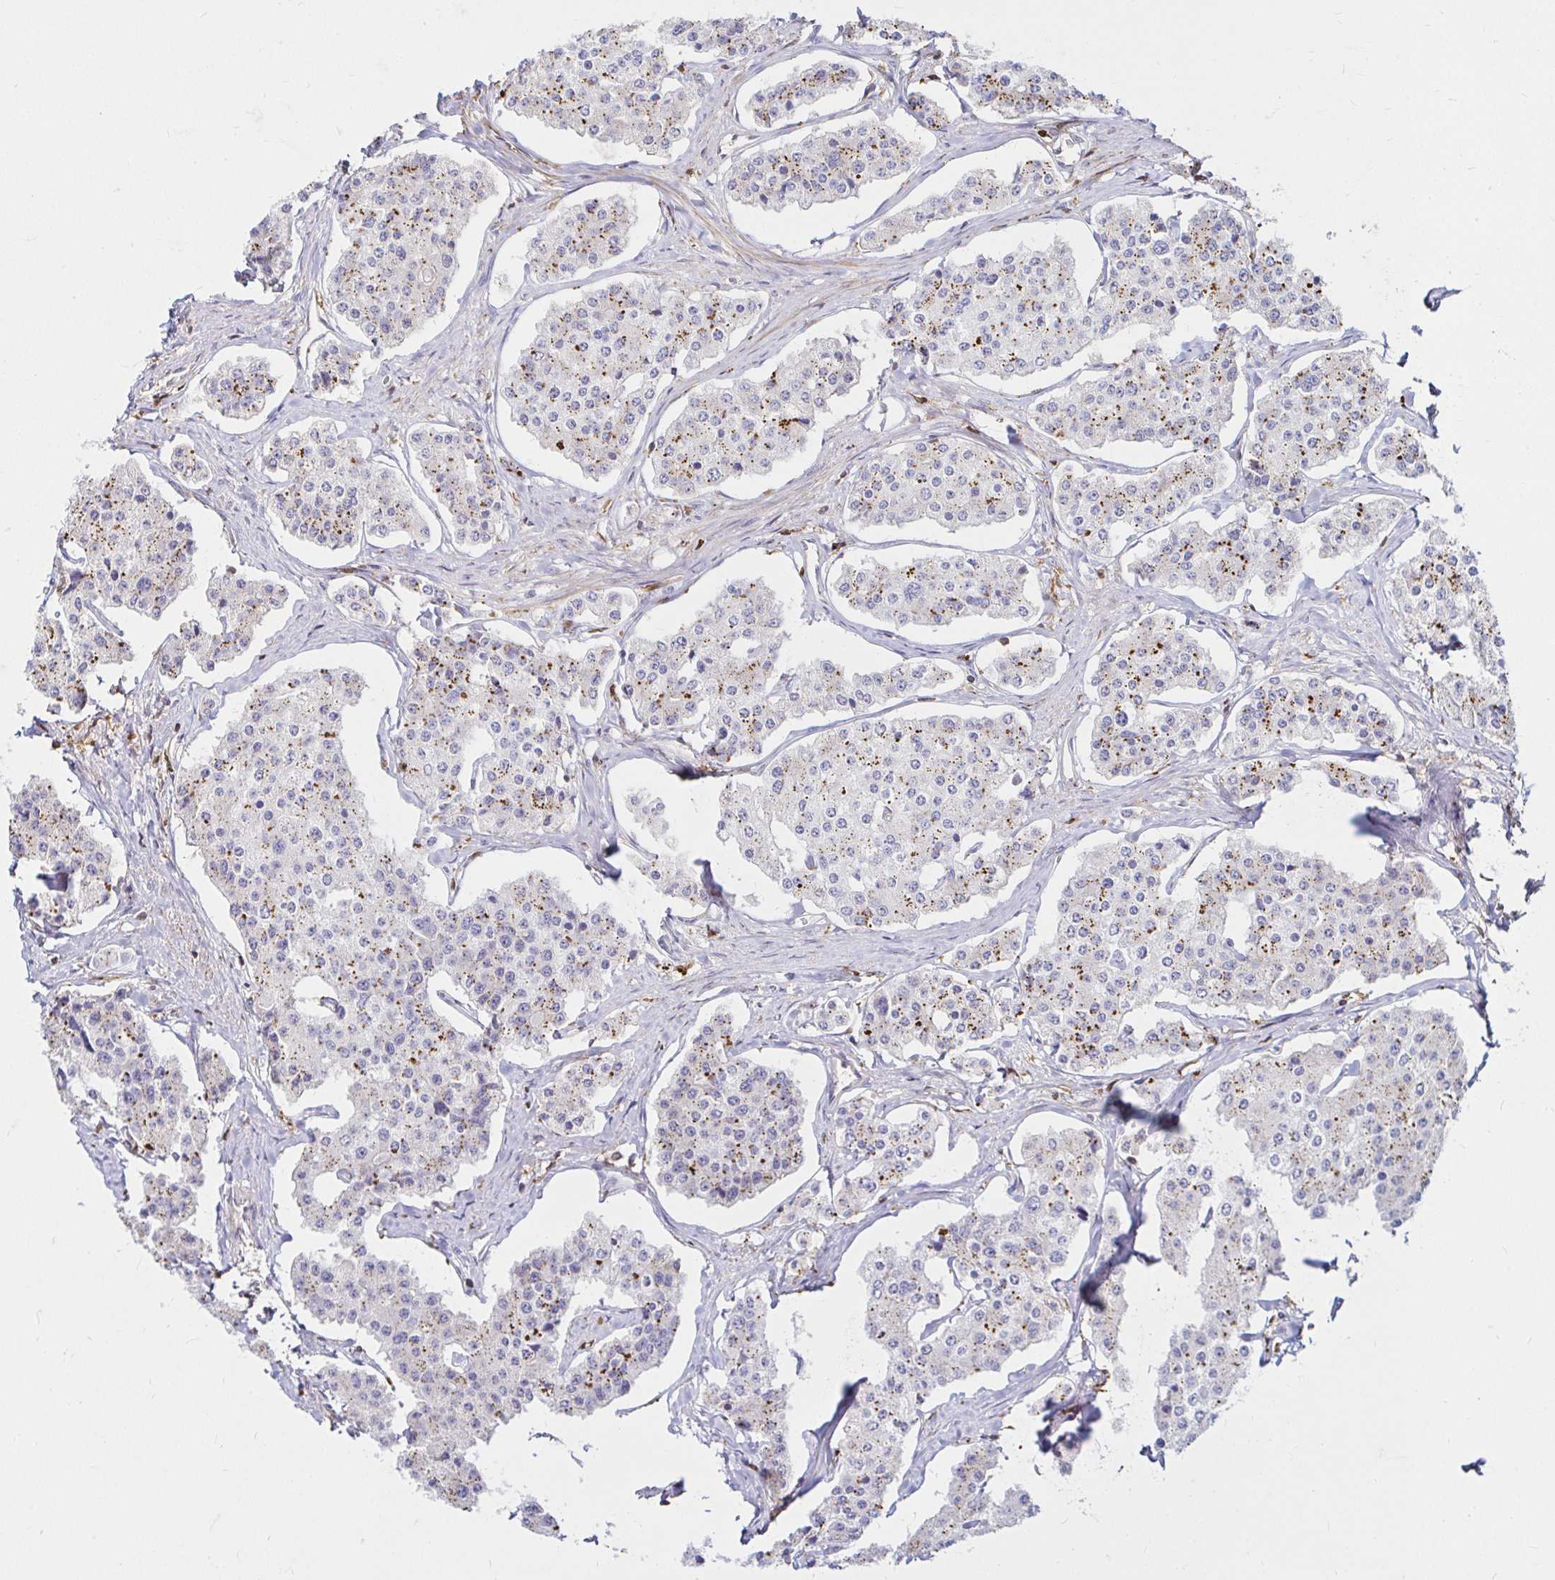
{"staining": {"intensity": "moderate", "quantity": "25%-75%", "location": "cytoplasmic/membranous"}, "tissue": "carcinoid", "cell_type": "Tumor cells", "image_type": "cancer", "snomed": [{"axis": "morphology", "description": "Carcinoid, malignant, NOS"}, {"axis": "topography", "description": "Small intestine"}], "caption": "This micrograph reveals malignant carcinoid stained with IHC to label a protein in brown. The cytoplasmic/membranous of tumor cells show moderate positivity for the protein. Nuclei are counter-stained blue.", "gene": "PYCARD", "patient": {"sex": "female", "age": 65}}